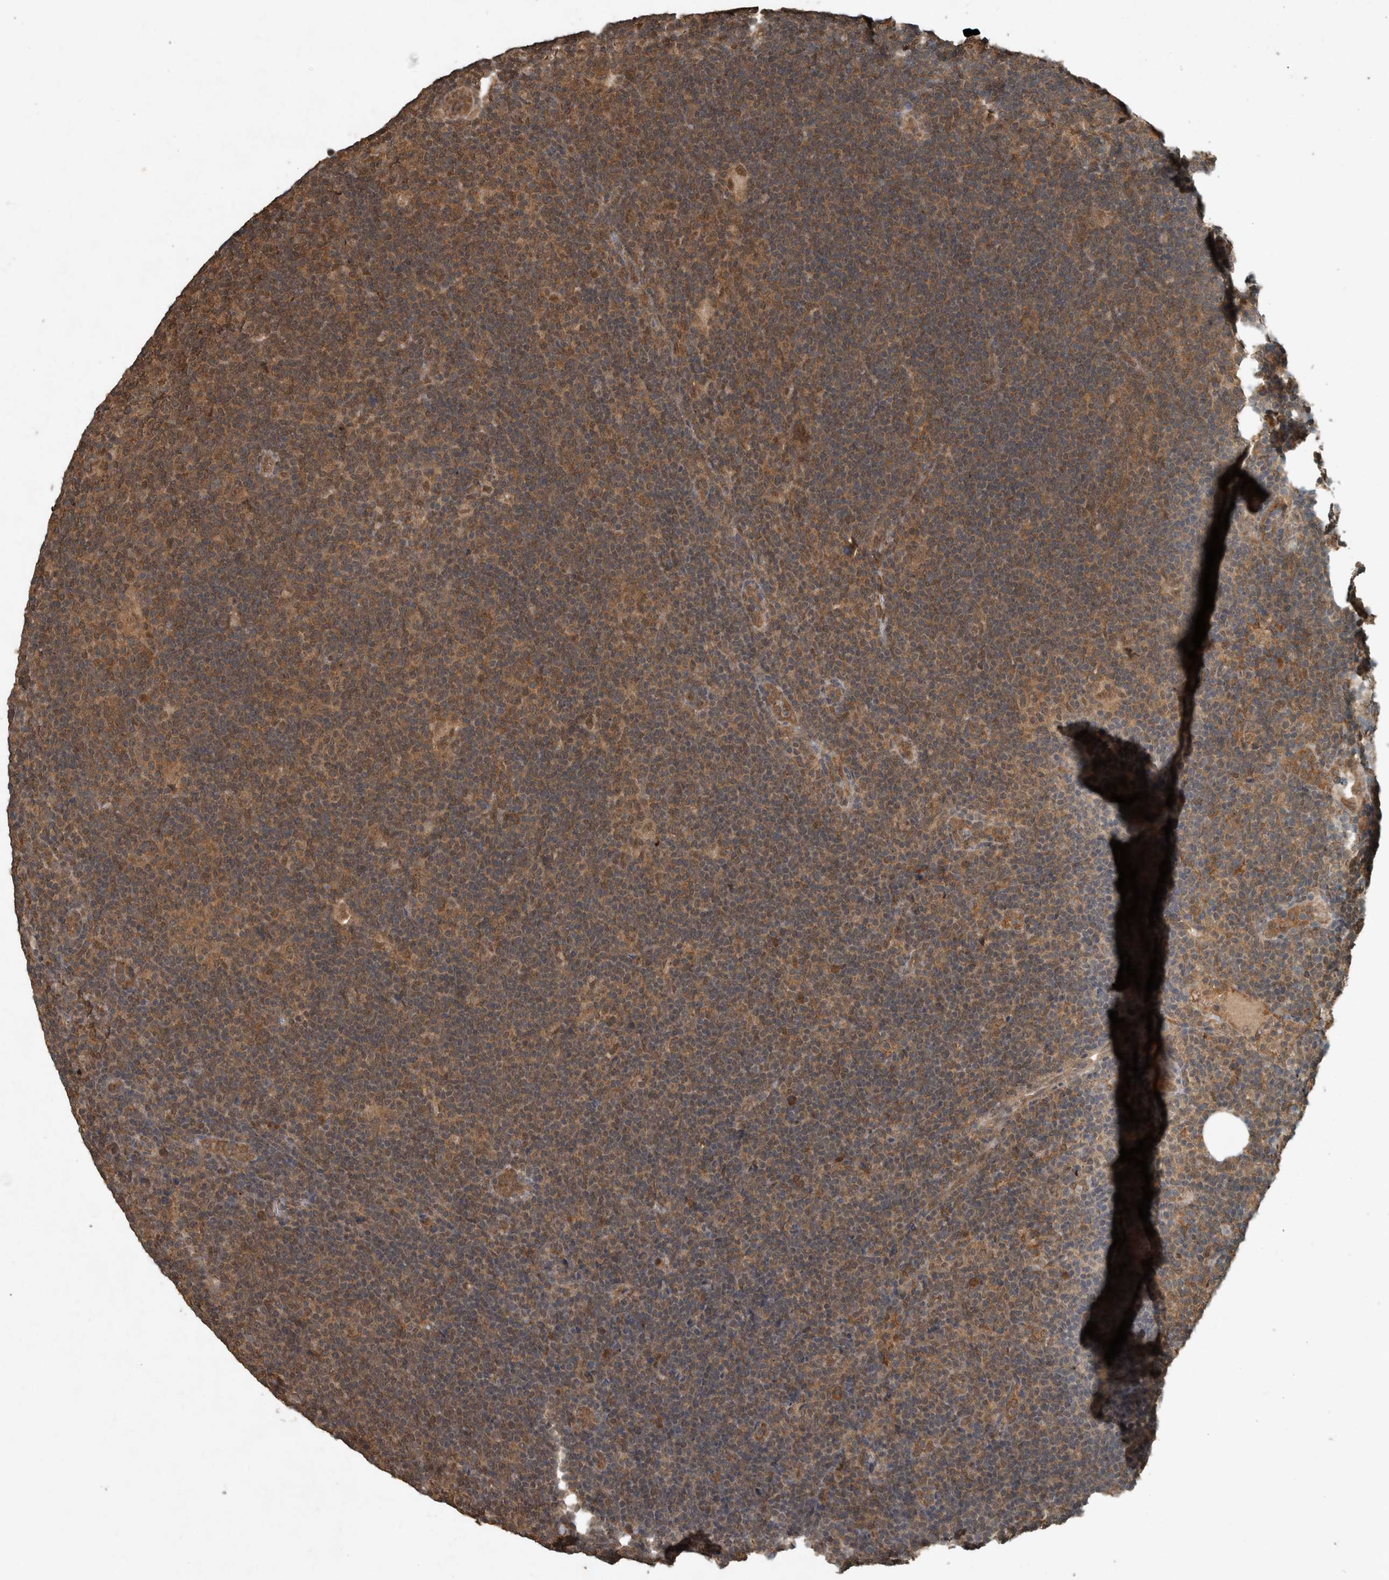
{"staining": {"intensity": "moderate", "quantity": ">75%", "location": "cytoplasmic/membranous,nuclear"}, "tissue": "lymphoma", "cell_type": "Tumor cells", "image_type": "cancer", "snomed": [{"axis": "morphology", "description": "Hodgkin's disease, NOS"}, {"axis": "topography", "description": "Lymph node"}], "caption": "Immunohistochemistry (IHC) image of neoplastic tissue: human lymphoma stained using immunohistochemistry shows medium levels of moderate protein expression localized specifically in the cytoplasmic/membranous and nuclear of tumor cells, appearing as a cytoplasmic/membranous and nuclear brown color.", "gene": "ARHGEF12", "patient": {"sex": "female", "age": 57}}